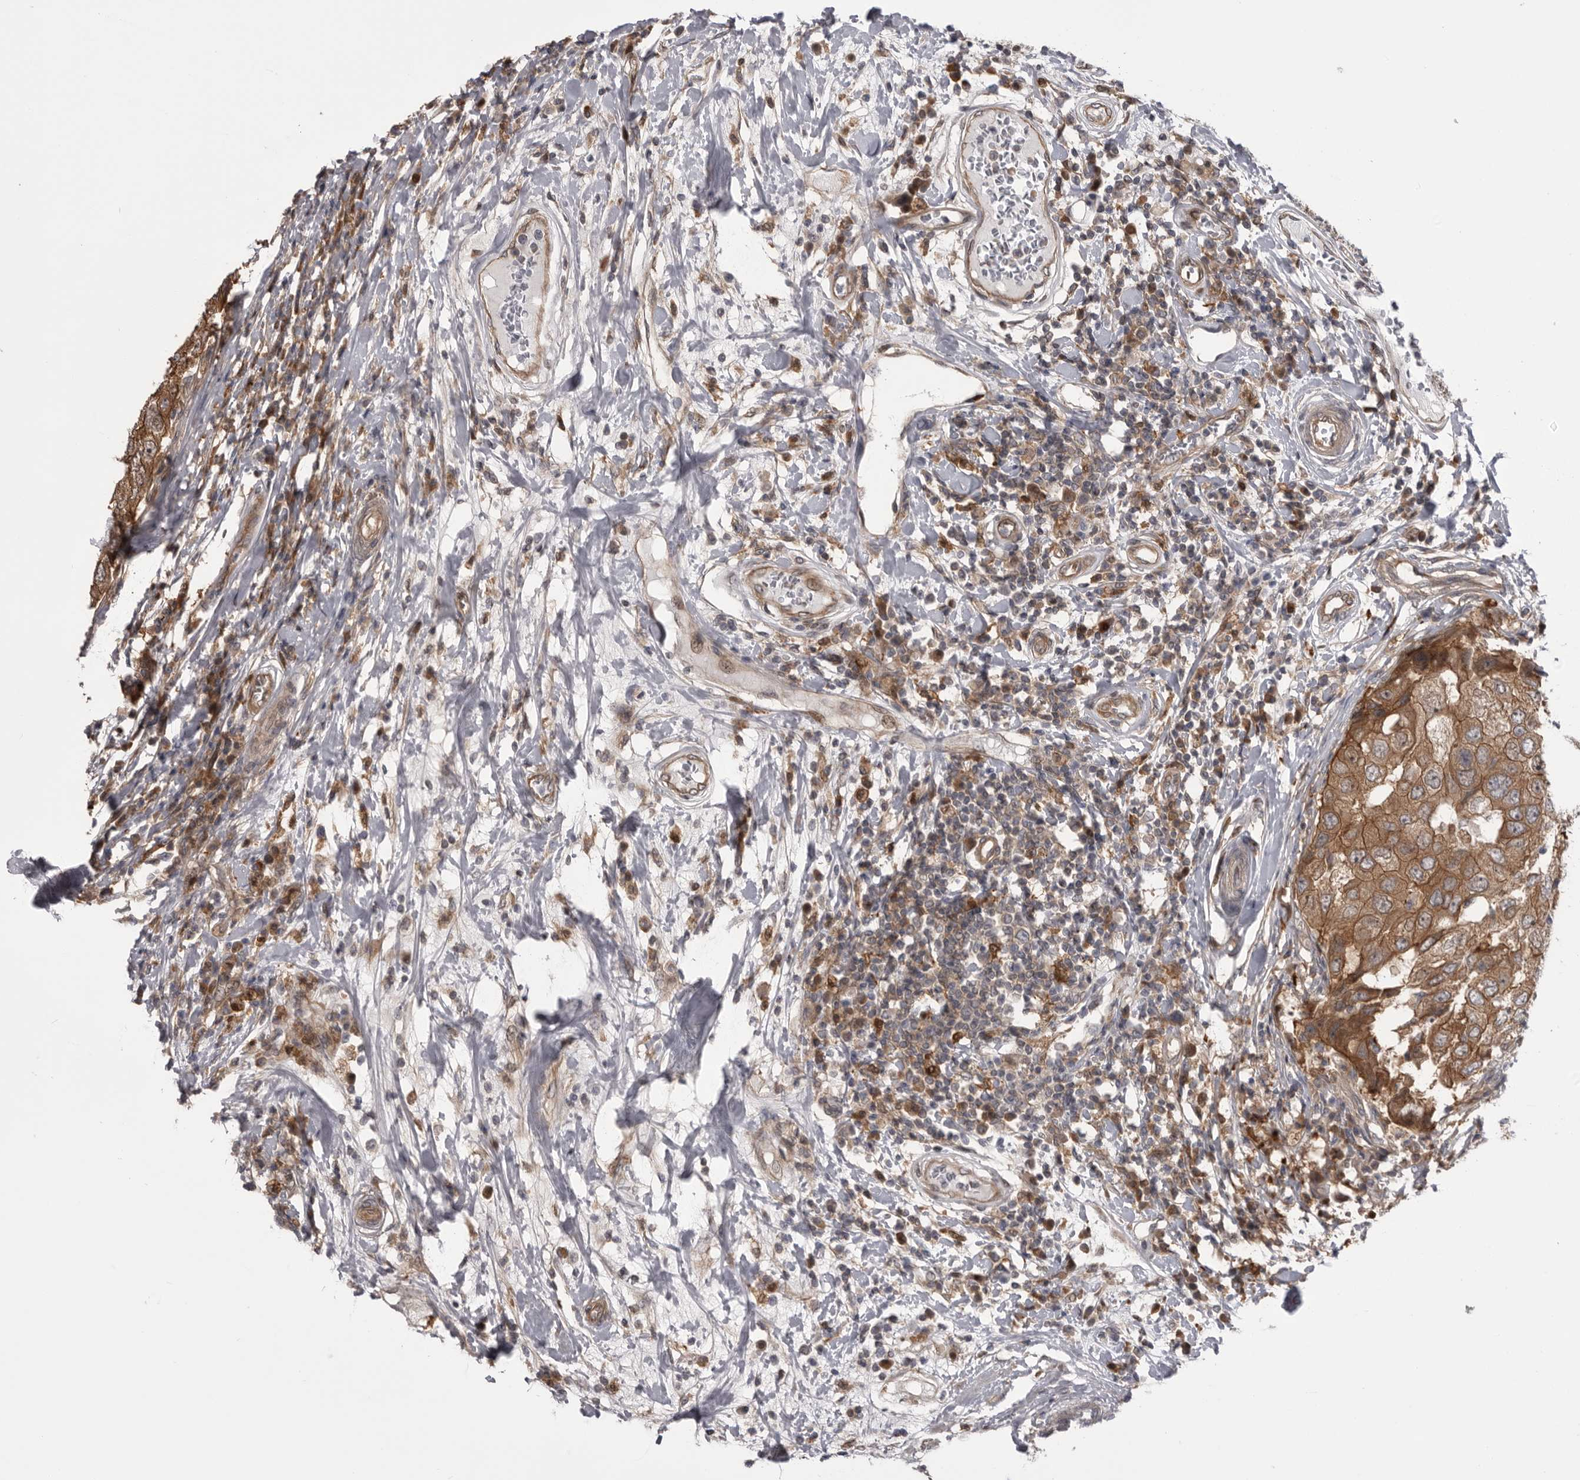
{"staining": {"intensity": "moderate", "quantity": ">75%", "location": "cytoplasmic/membranous"}, "tissue": "breast cancer", "cell_type": "Tumor cells", "image_type": "cancer", "snomed": [{"axis": "morphology", "description": "Duct carcinoma"}, {"axis": "topography", "description": "Breast"}], "caption": "The image exhibits a brown stain indicating the presence of a protein in the cytoplasmic/membranous of tumor cells in breast cancer.", "gene": "RAB3GAP2", "patient": {"sex": "female", "age": 27}}